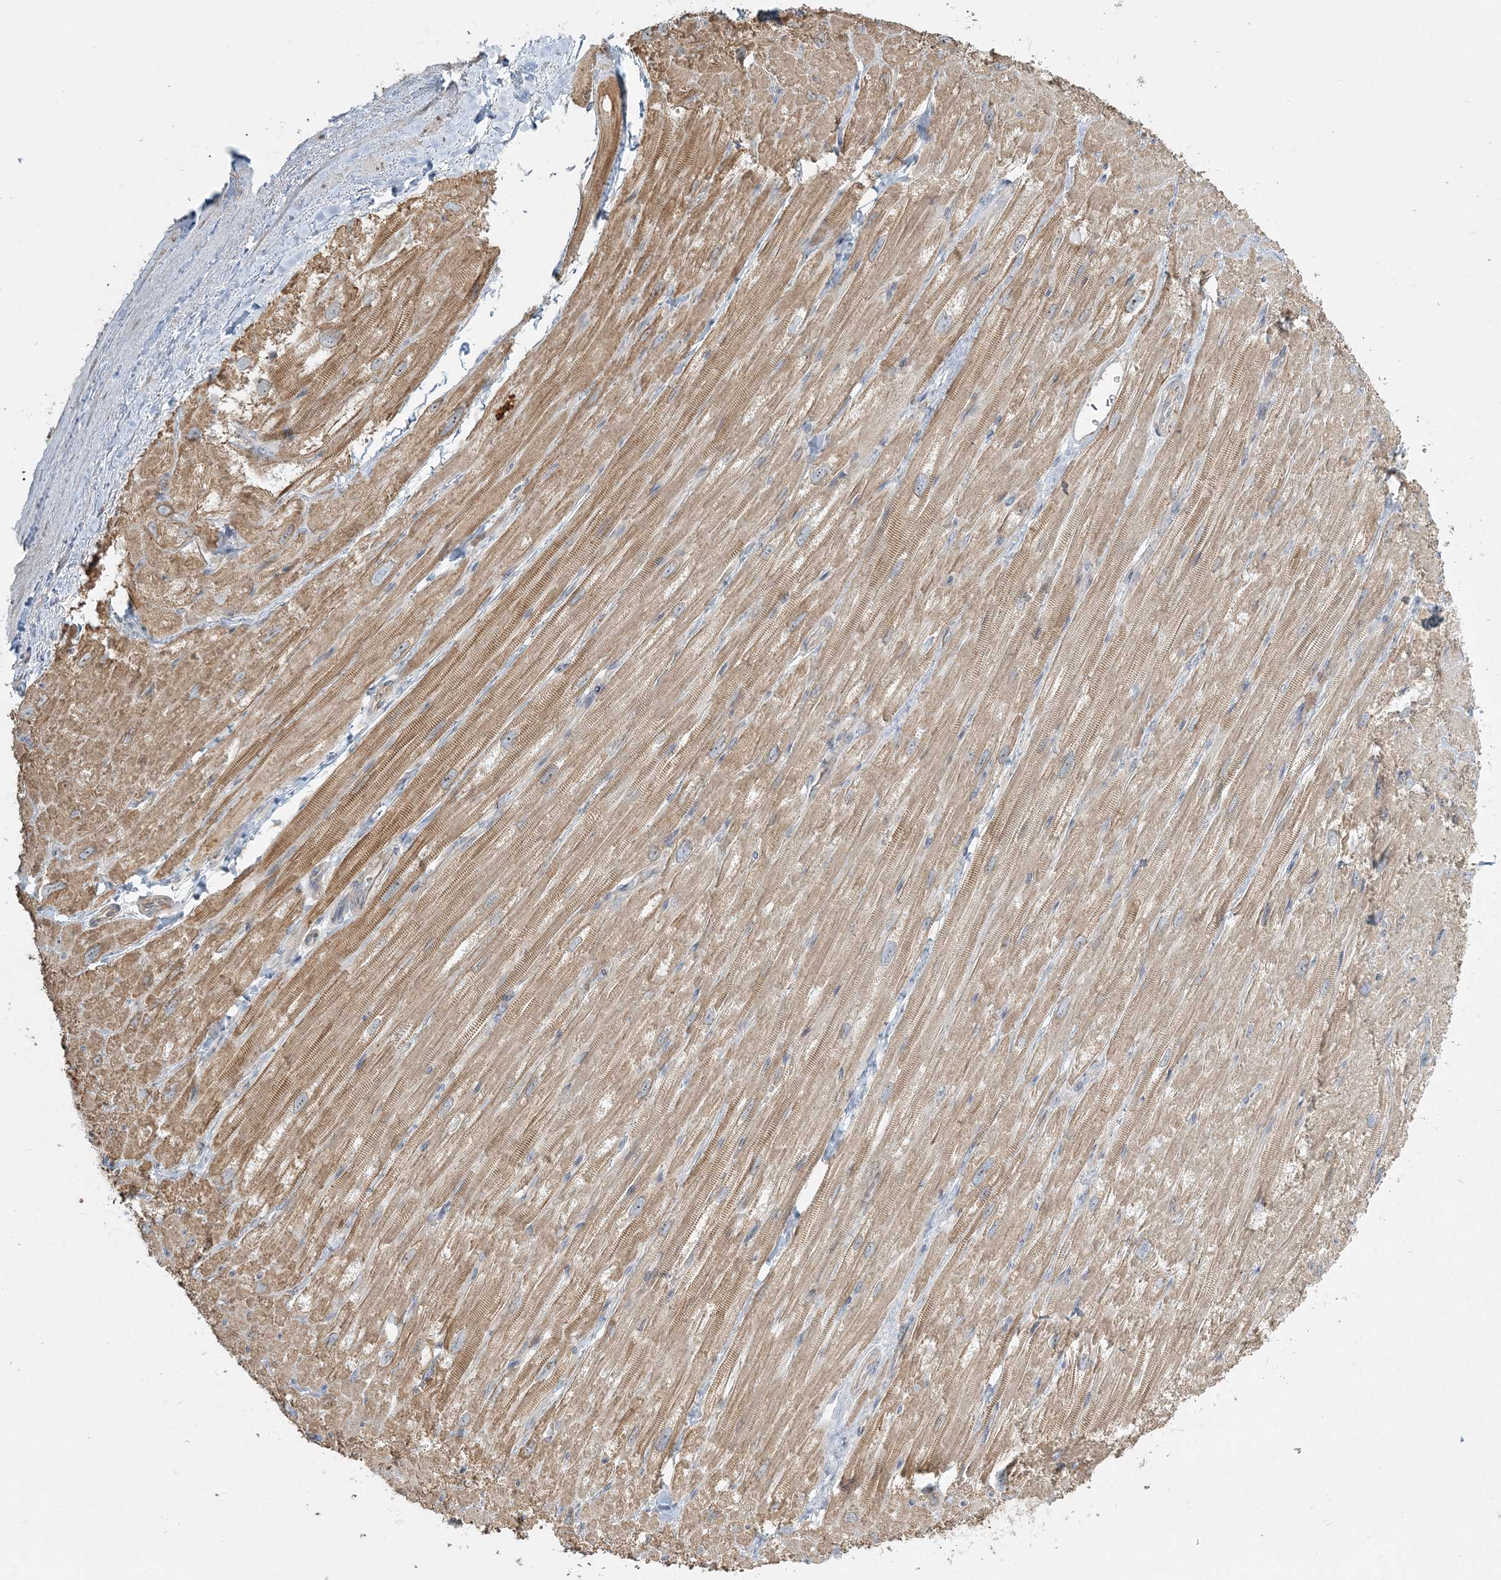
{"staining": {"intensity": "moderate", "quantity": "25%-75%", "location": "cytoplasmic/membranous"}, "tissue": "heart muscle", "cell_type": "Cardiomyocytes", "image_type": "normal", "snomed": [{"axis": "morphology", "description": "Normal tissue, NOS"}, {"axis": "topography", "description": "Heart"}], "caption": "A histopathology image showing moderate cytoplasmic/membranous positivity in about 25%-75% of cardiomyocytes in unremarkable heart muscle, as visualized by brown immunohistochemical staining.", "gene": "AP1AR", "patient": {"sex": "male", "age": 50}}